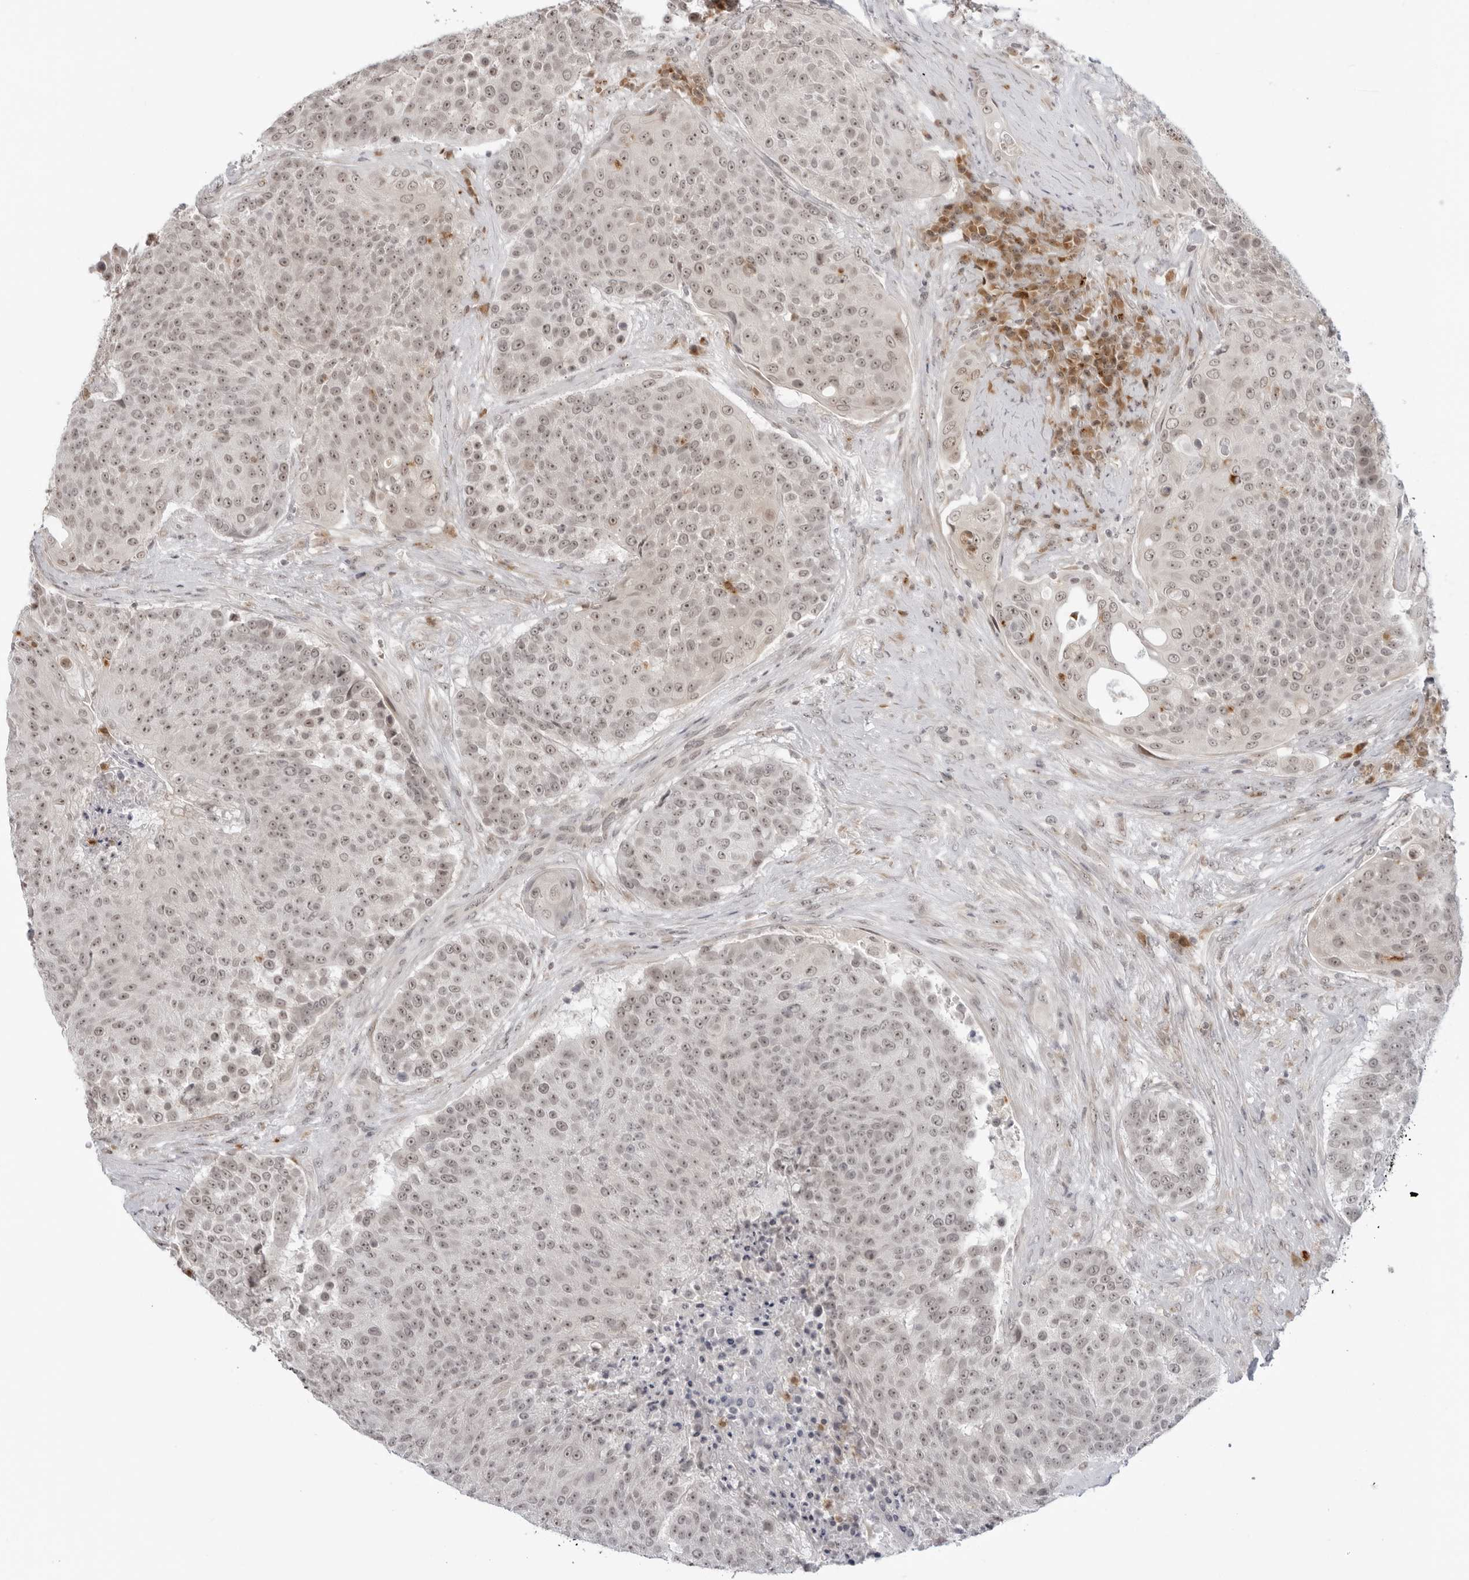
{"staining": {"intensity": "weak", "quantity": ">75%", "location": "nuclear"}, "tissue": "urothelial cancer", "cell_type": "Tumor cells", "image_type": "cancer", "snomed": [{"axis": "morphology", "description": "Urothelial carcinoma, High grade"}, {"axis": "topography", "description": "Urinary bladder"}], "caption": "Immunohistochemistry (IHC) (DAB (3,3'-diaminobenzidine)) staining of human high-grade urothelial carcinoma reveals weak nuclear protein expression in approximately >75% of tumor cells.", "gene": "SUGCT", "patient": {"sex": "female", "age": 63}}